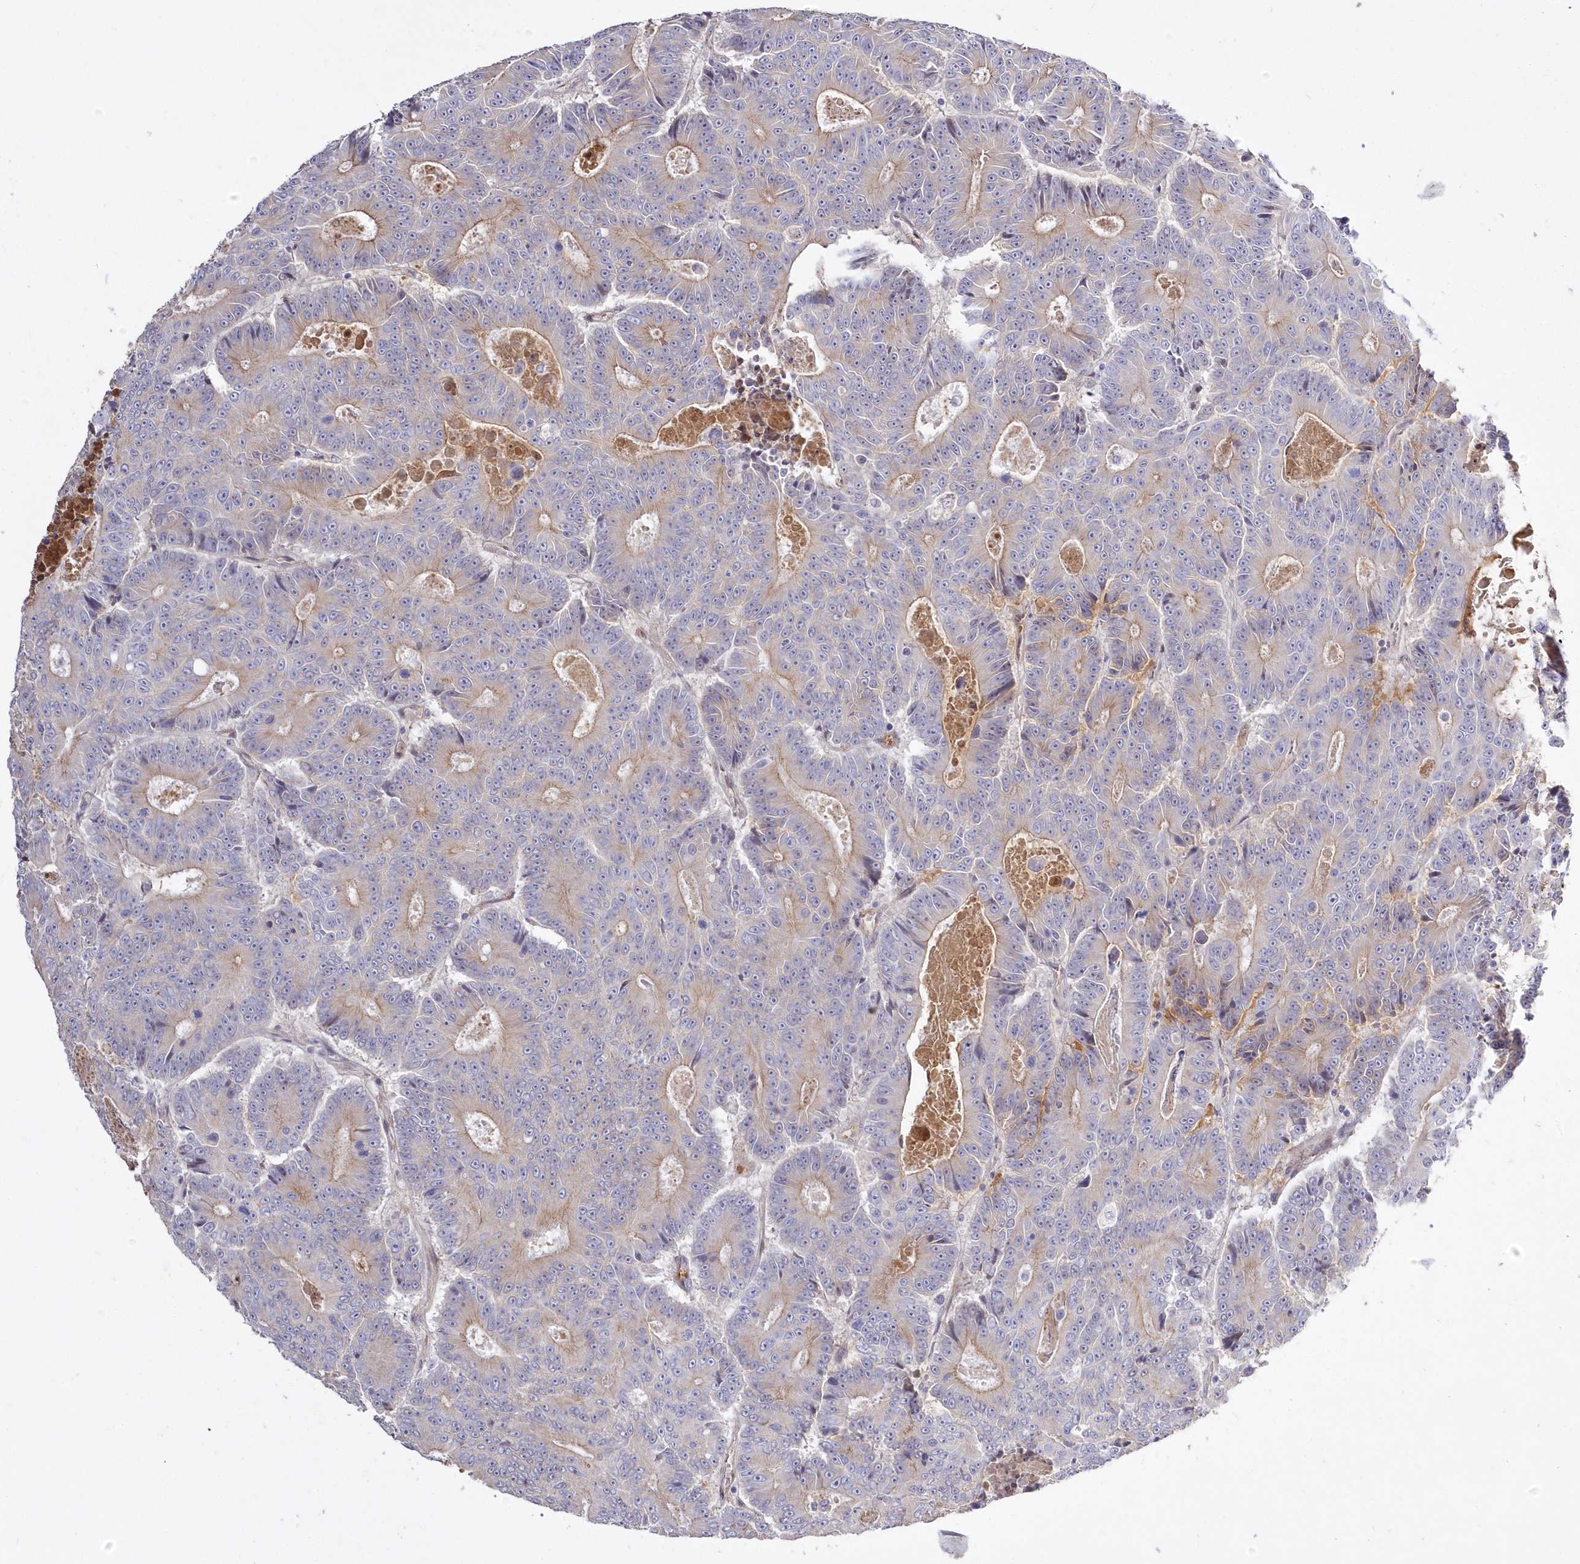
{"staining": {"intensity": "weak", "quantity": "25%-75%", "location": "cytoplasmic/membranous"}, "tissue": "colorectal cancer", "cell_type": "Tumor cells", "image_type": "cancer", "snomed": [{"axis": "morphology", "description": "Adenocarcinoma, NOS"}, {"axis": "topography", "description": "Colon"}], "caption": "The immunohistochemical stain shows weak cytoplasmic/membranous positivity in tumor cells of colorectal adenocarcinoma tissue.", "gene": "WBP1L", "patient": {"sex": "male", "age": 83}}